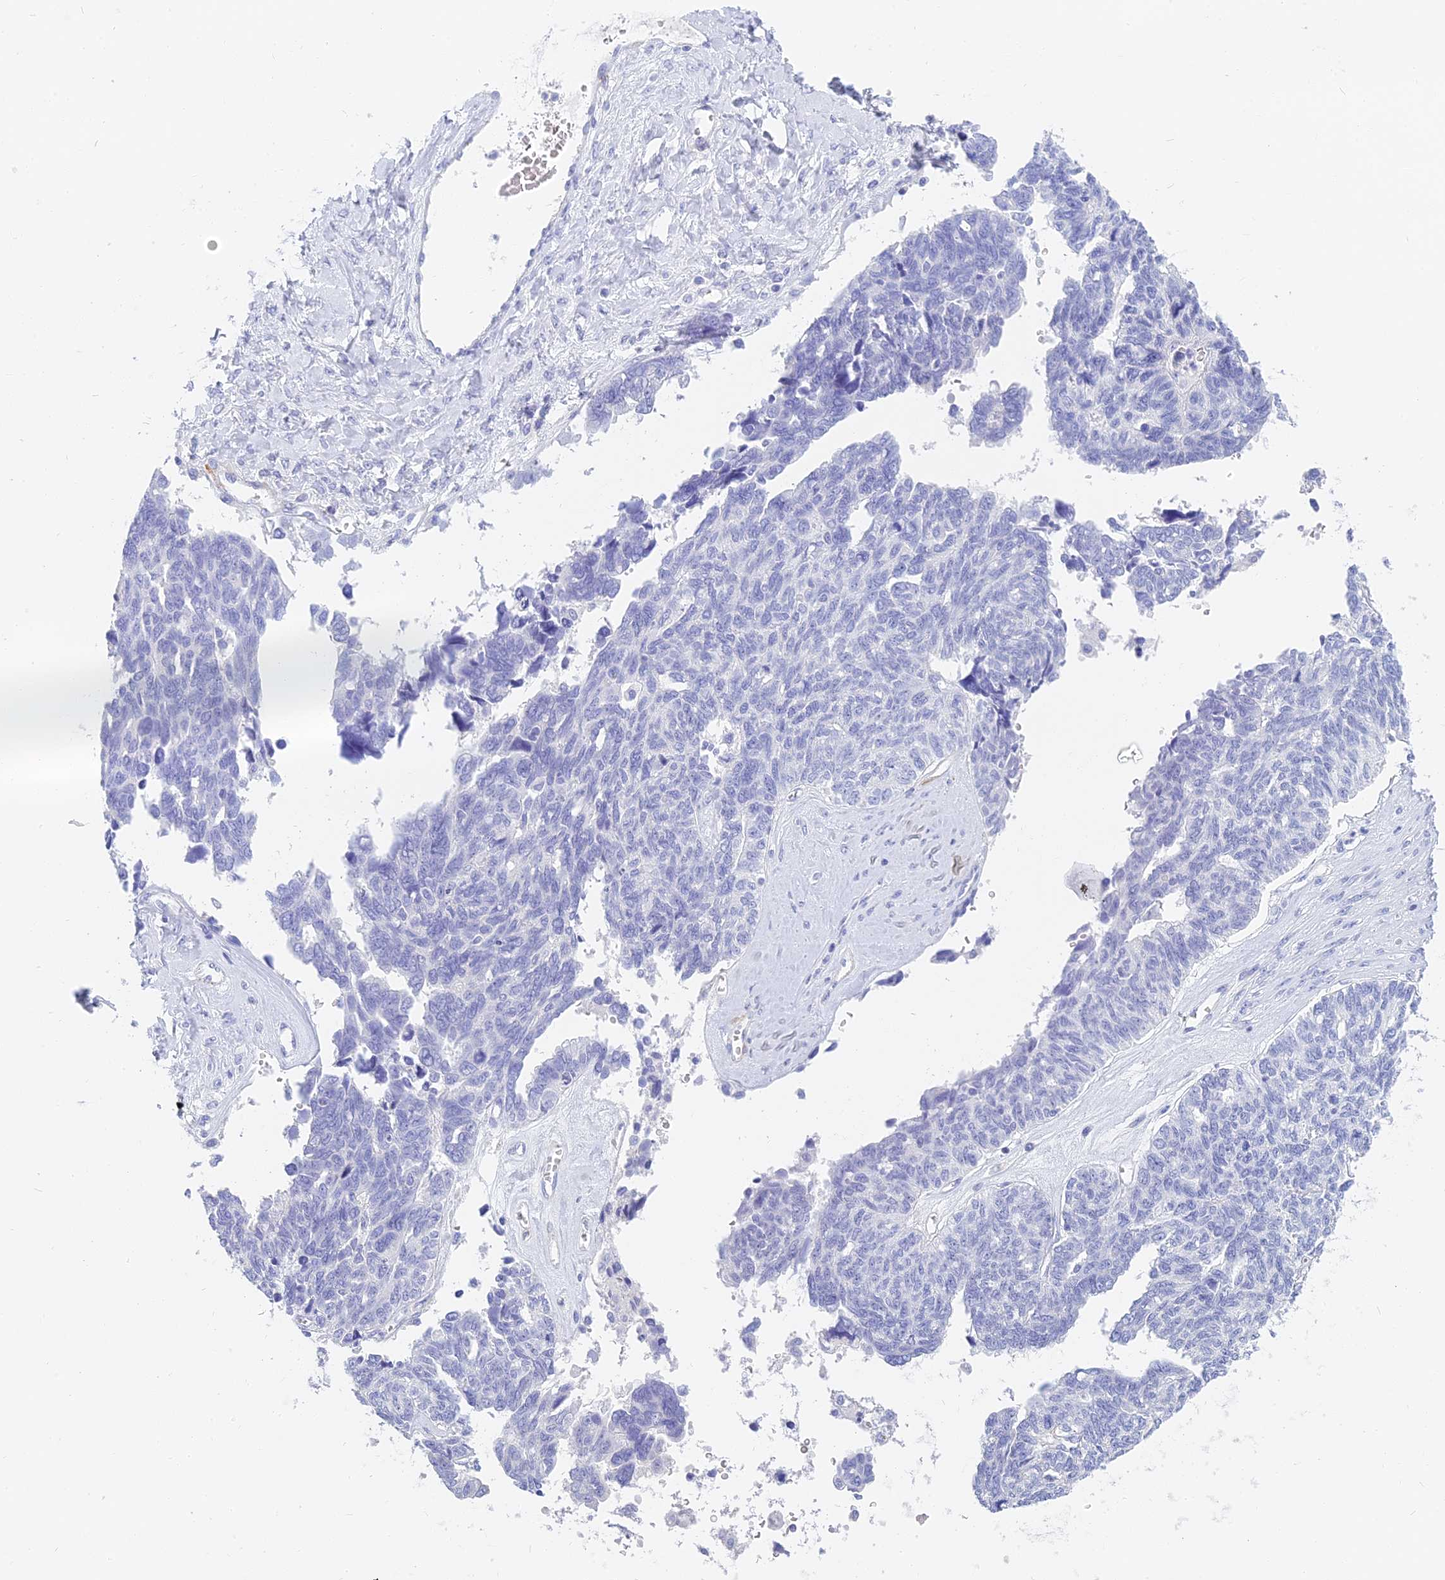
{"staining": {"intensity": "negative", "quantity": "none", "location": "none"}, "tissue": "ovarian cancer", "cell_type": "Tumor cells", "image_type": "cancer", "snomed": [{"axis": "morphology", "description": "Cystadenocarcinoma, serous, NOS"}, {"axis": "topography", "description": "Ovary"}], "caption": "The immunohistochemistry histopathology image has no significant staining in tumor cells of ovarian serous cystadenocarcinoma tissue. Nuclei are stained in blue.", "gene": "SLC36A2", "patient": {"sex": "female", "age": 79}}